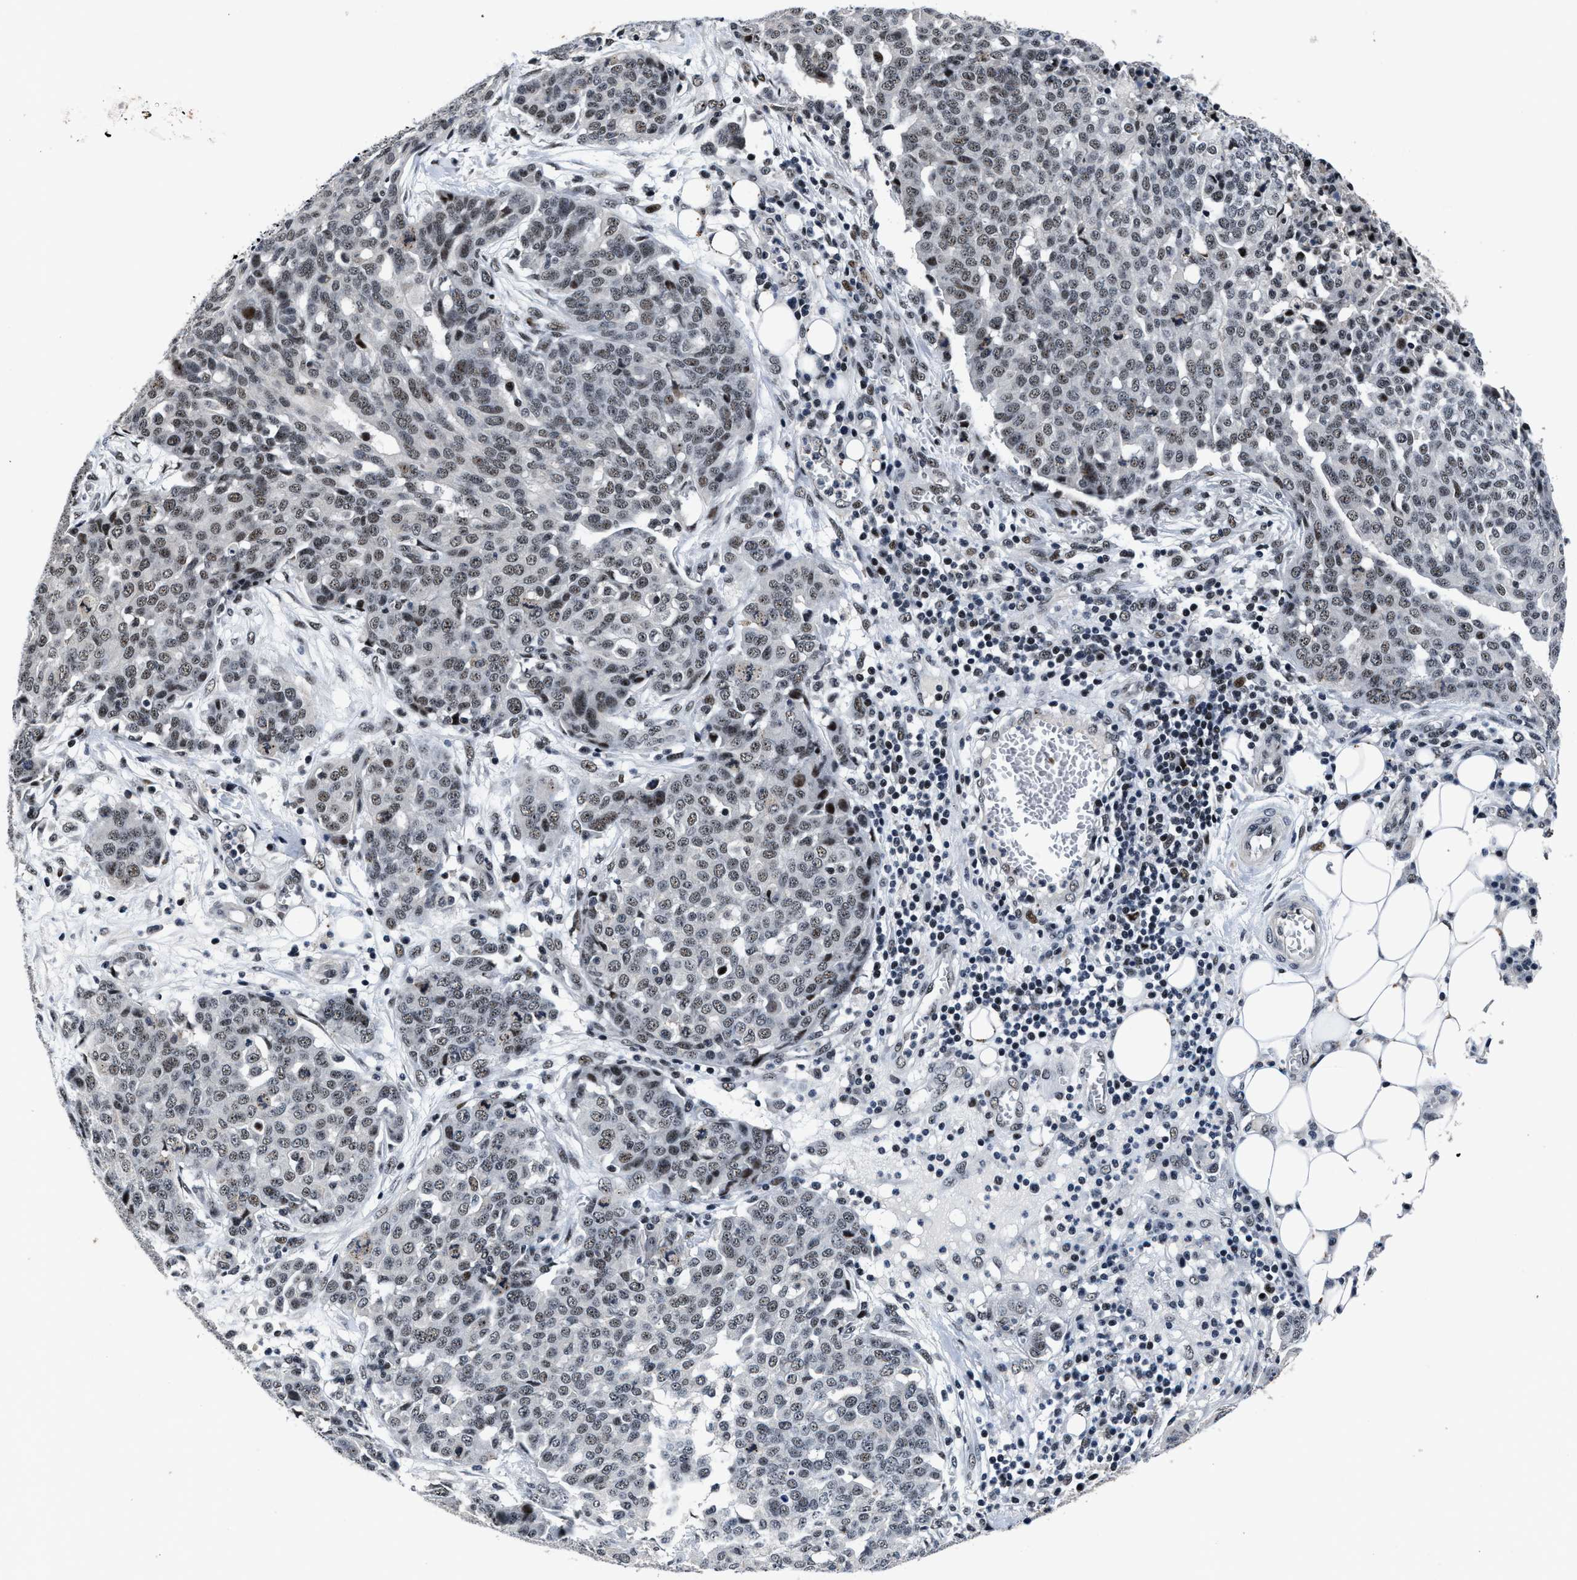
{"staining": {"intensity": "weak", "quantity": "25%-75%", "location": "nuclear"}, "tissue": "ovarian cancer", "cell_type": "Tumor cells", "image_type": "cancer", "snomed": [{"axis": "morphology", "description": "Cystadenocarcinoma, serous, NOS"}, {"axis": "topography", "description": "Soft tissue"}, {"axis": "topography", "description": "Ovary"}], "caption": "Protein expression analysis of ovarian cancer (serous cystadenocarcinoma) exhibits weak nuclear positivity in approximately 25%-75% of tumor cells. (IHC, brightfield microscopy, high magnification).", "gene": "ZNF233", "patient": {"sex": "female", "age": 57}}